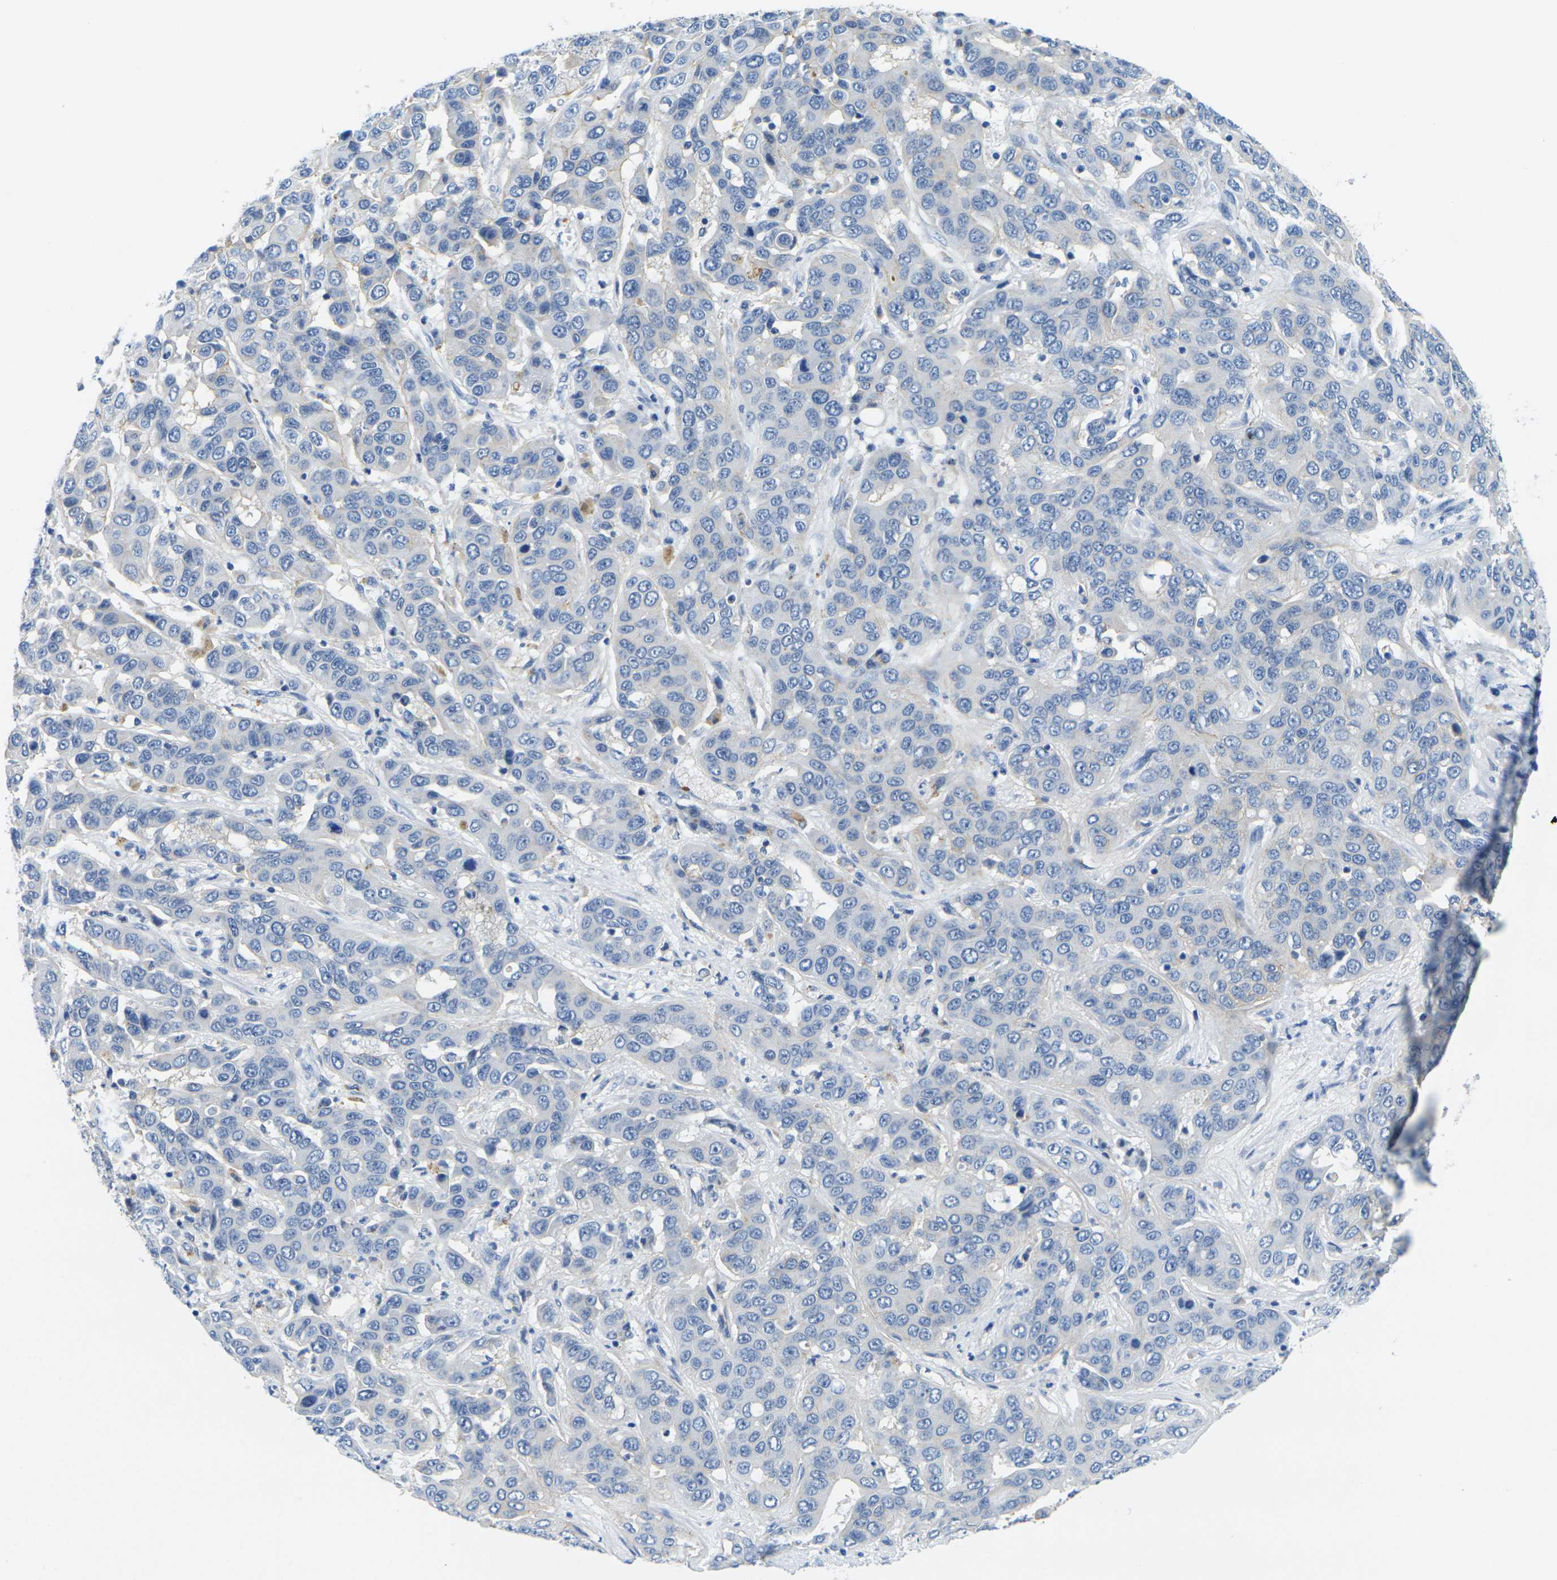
{"staining": {"intensity": "negative", "quantity": "none", "location": "none"}, "tissue": "liver cancer", "cell_type": "Tumor cells", "image_type": "cancer", "snomed": [{"axis": "morphology", "description": "Cholangiocarcinoma"}, {"axis": "topography", "description": "Liver"}], "caption": "High magnification brightfield microscopy of liver cancer (cholangiocarcinoma) stained with DAB (3,3'-diaminobenzidine) (brown) and counterstained with hematoxylin (blue): tumor cells show no significant staining.", "gene": "FAM3D", "patient": {"sex": "female", "age": 52}}